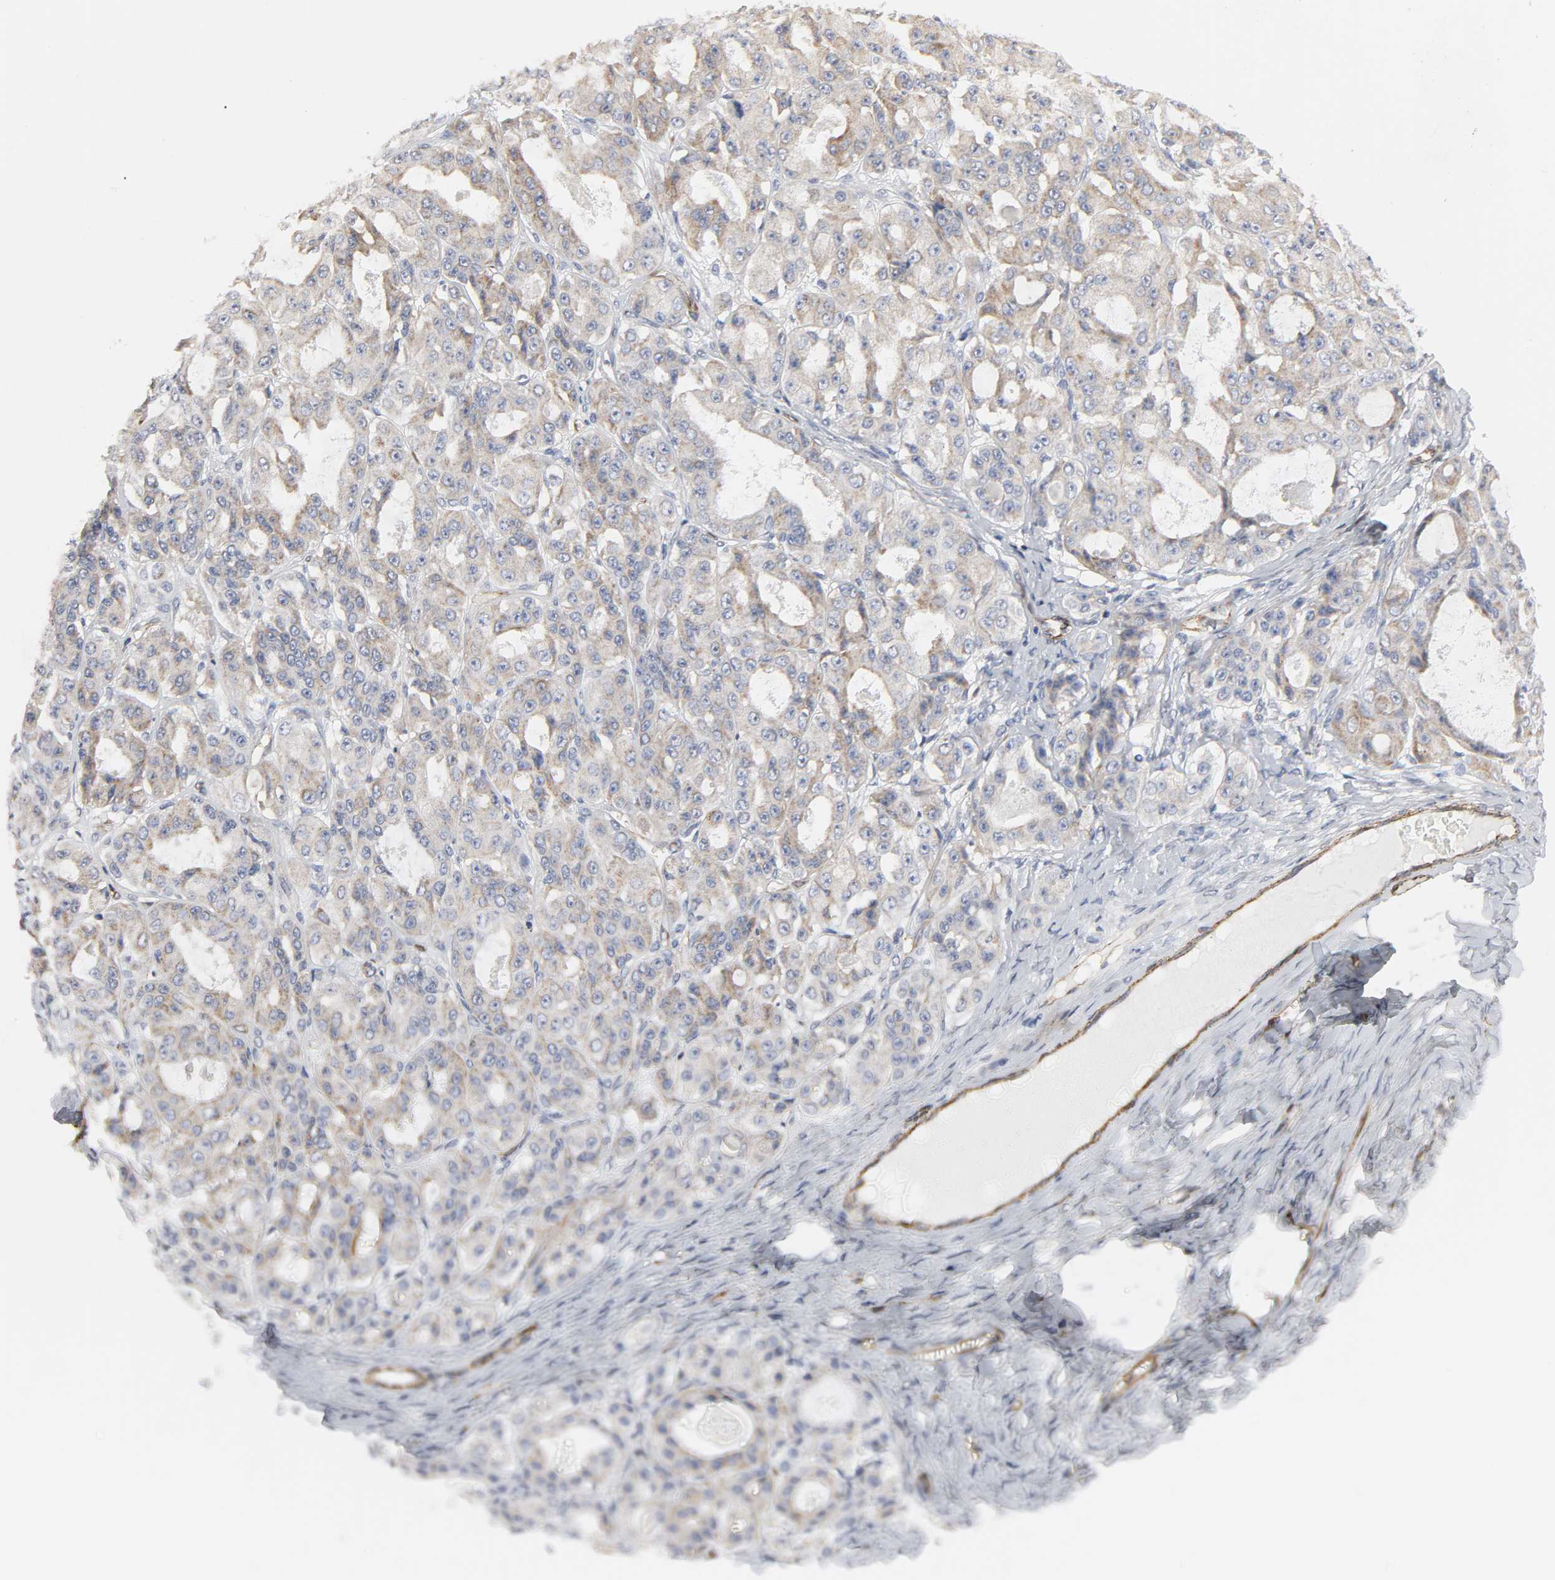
{"staining": {"intensity": "weak", "quantity": "<25%", "location": "cytoplasmic/membranous"}, "tissue": "ovarian cancer", "cell_type": "Tumor cells", "image_type": "cancer", "snomed": [{"axis": "morphology", "description": "Carcinoma, endometroid"}, {"axis": "topography", "description": "Ovary"}], "caption": "A high-resolution micrograph shows immunohistochemistry staining of ovarian cancer (endometroid carcinoma), which demonstrates no significant expression in tumor cells.", "gene": "GNG2", "patient": {"sex": "female", "age": 61}}